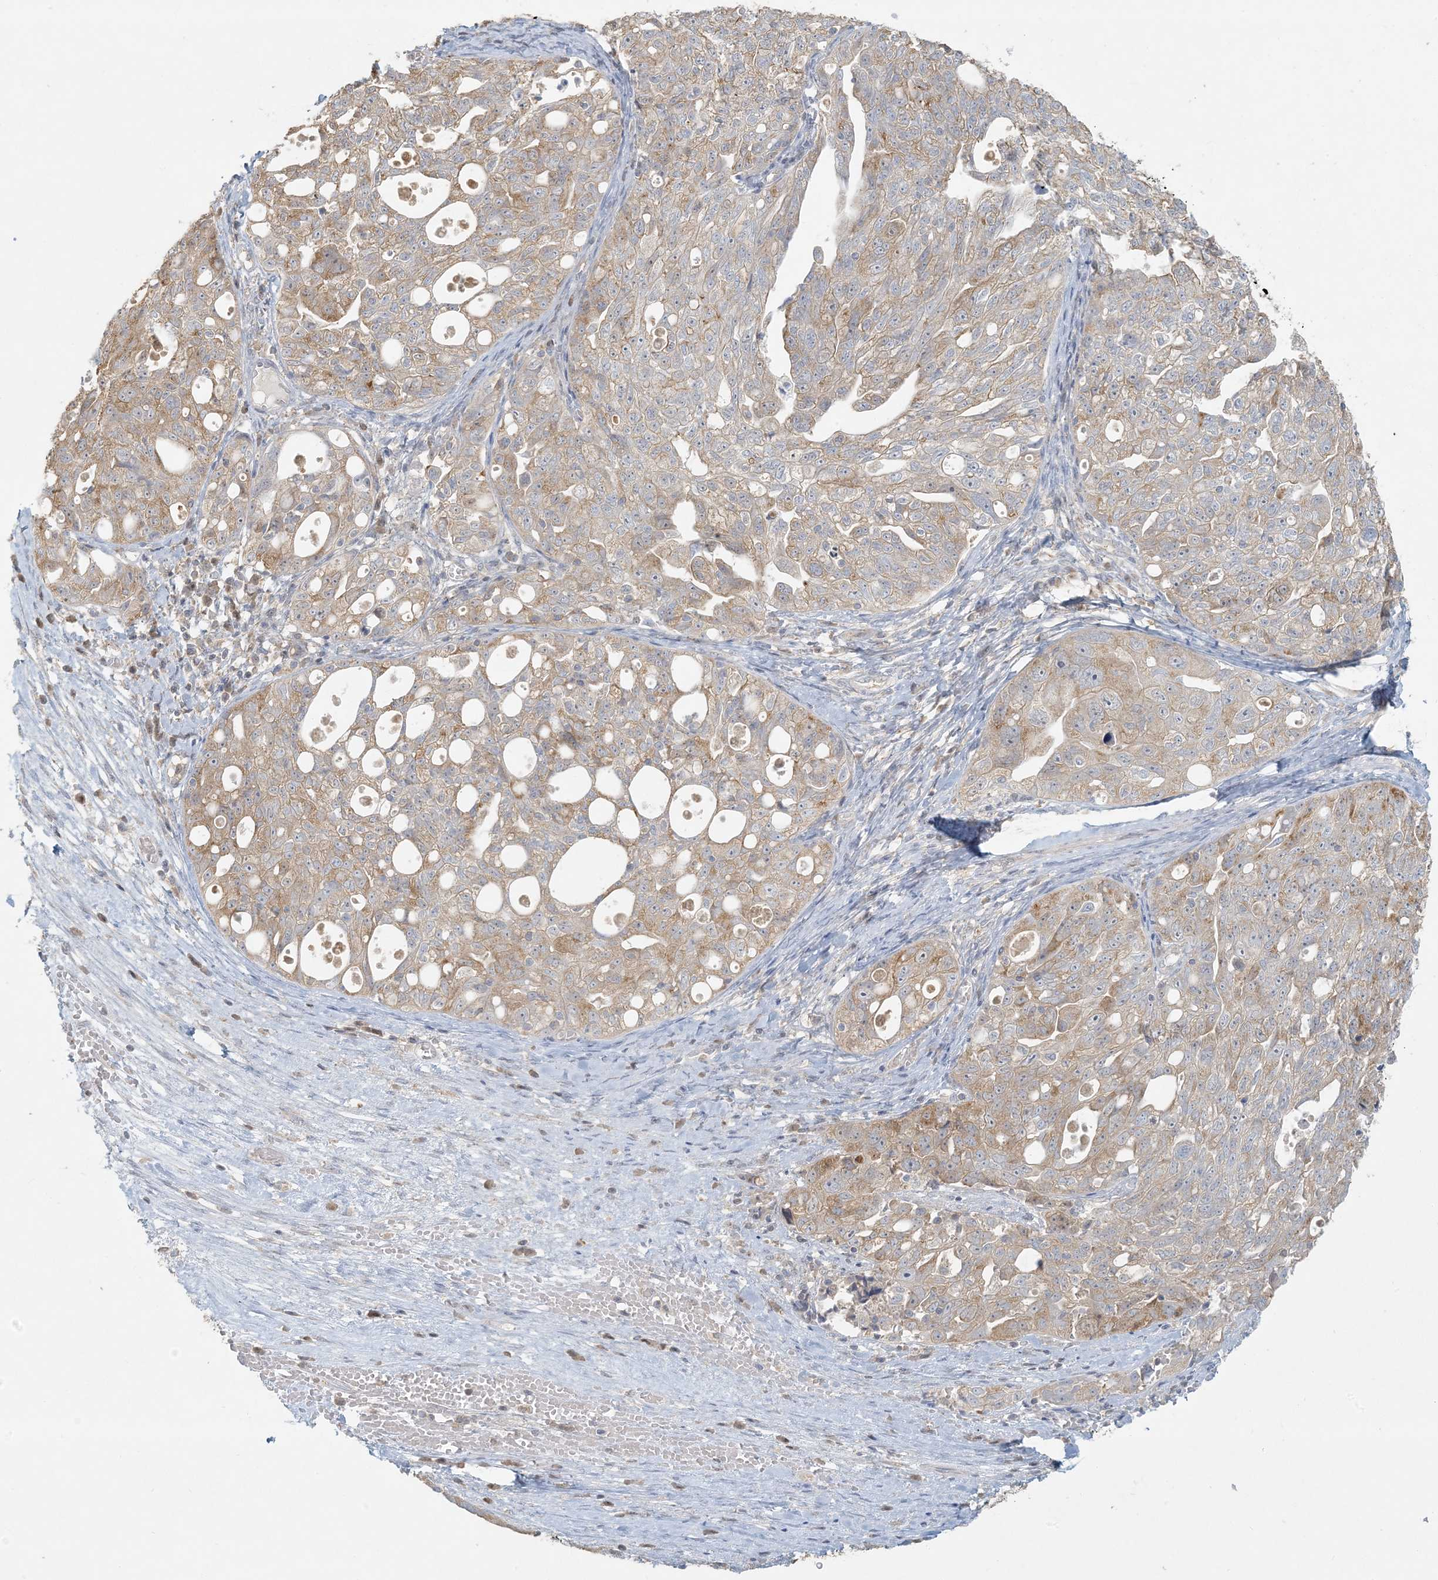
{"staining": {"intensity": "weak", "quantity": ">75%", "location": "cytoplasmic/membranous"}, "tissue": "ovarian cancer", "cell_type": "Tumor cells", "image_type": "cancer", "snomed": [{"axis": "morphology", "description": "Carcinoma, NOS"}, {"axis": "morphology", "description": "Cystadenocarcinoma, serous, NOS"}, {"axis": "topography", "description": "Ovary"}], "caption": "High-power microscopy captured an IHC histopathology image of ovarian cancer (serous cystadenocarcinoma), revealing weak cytoplasmic/membranous expression in about >75% of tumor cells.", "gene": "HACL1", "patient": {"sex": "female", "age": 69}}